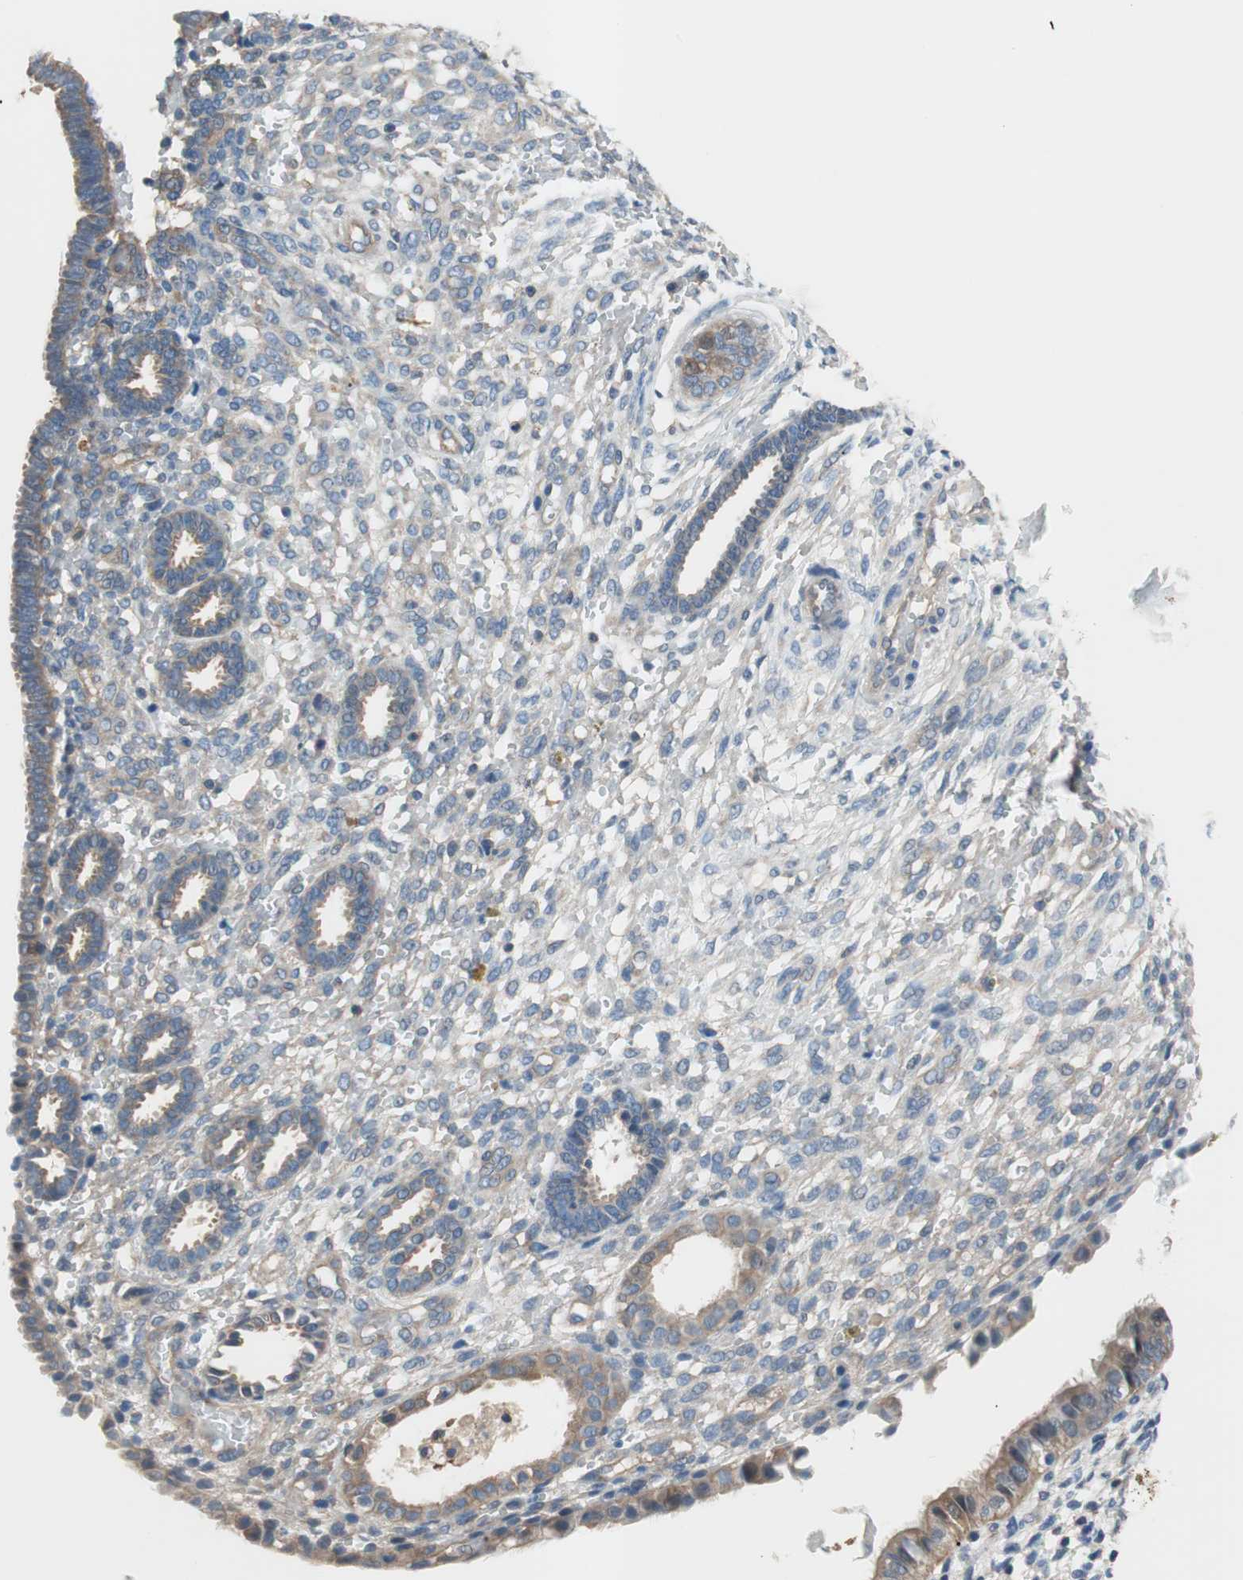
{"staining": {"intensity": "negative", "quantity": "none", "location": "none"}, "tissue": "endometrium", "cell_type": "Cells in endometrial stroma", "image_type": "normal", "snomed": [{"axis": "morphology", "description": "Normal tissue, NOS"}, {"axis": "topography", "description": "Endometrium"}], "caption": "Protein analysis of benign endometrium reveals no significant expression in cells in endometrial stroma.", "gene": "CALML3", "patient": {"sex": "female", "age": 61}}